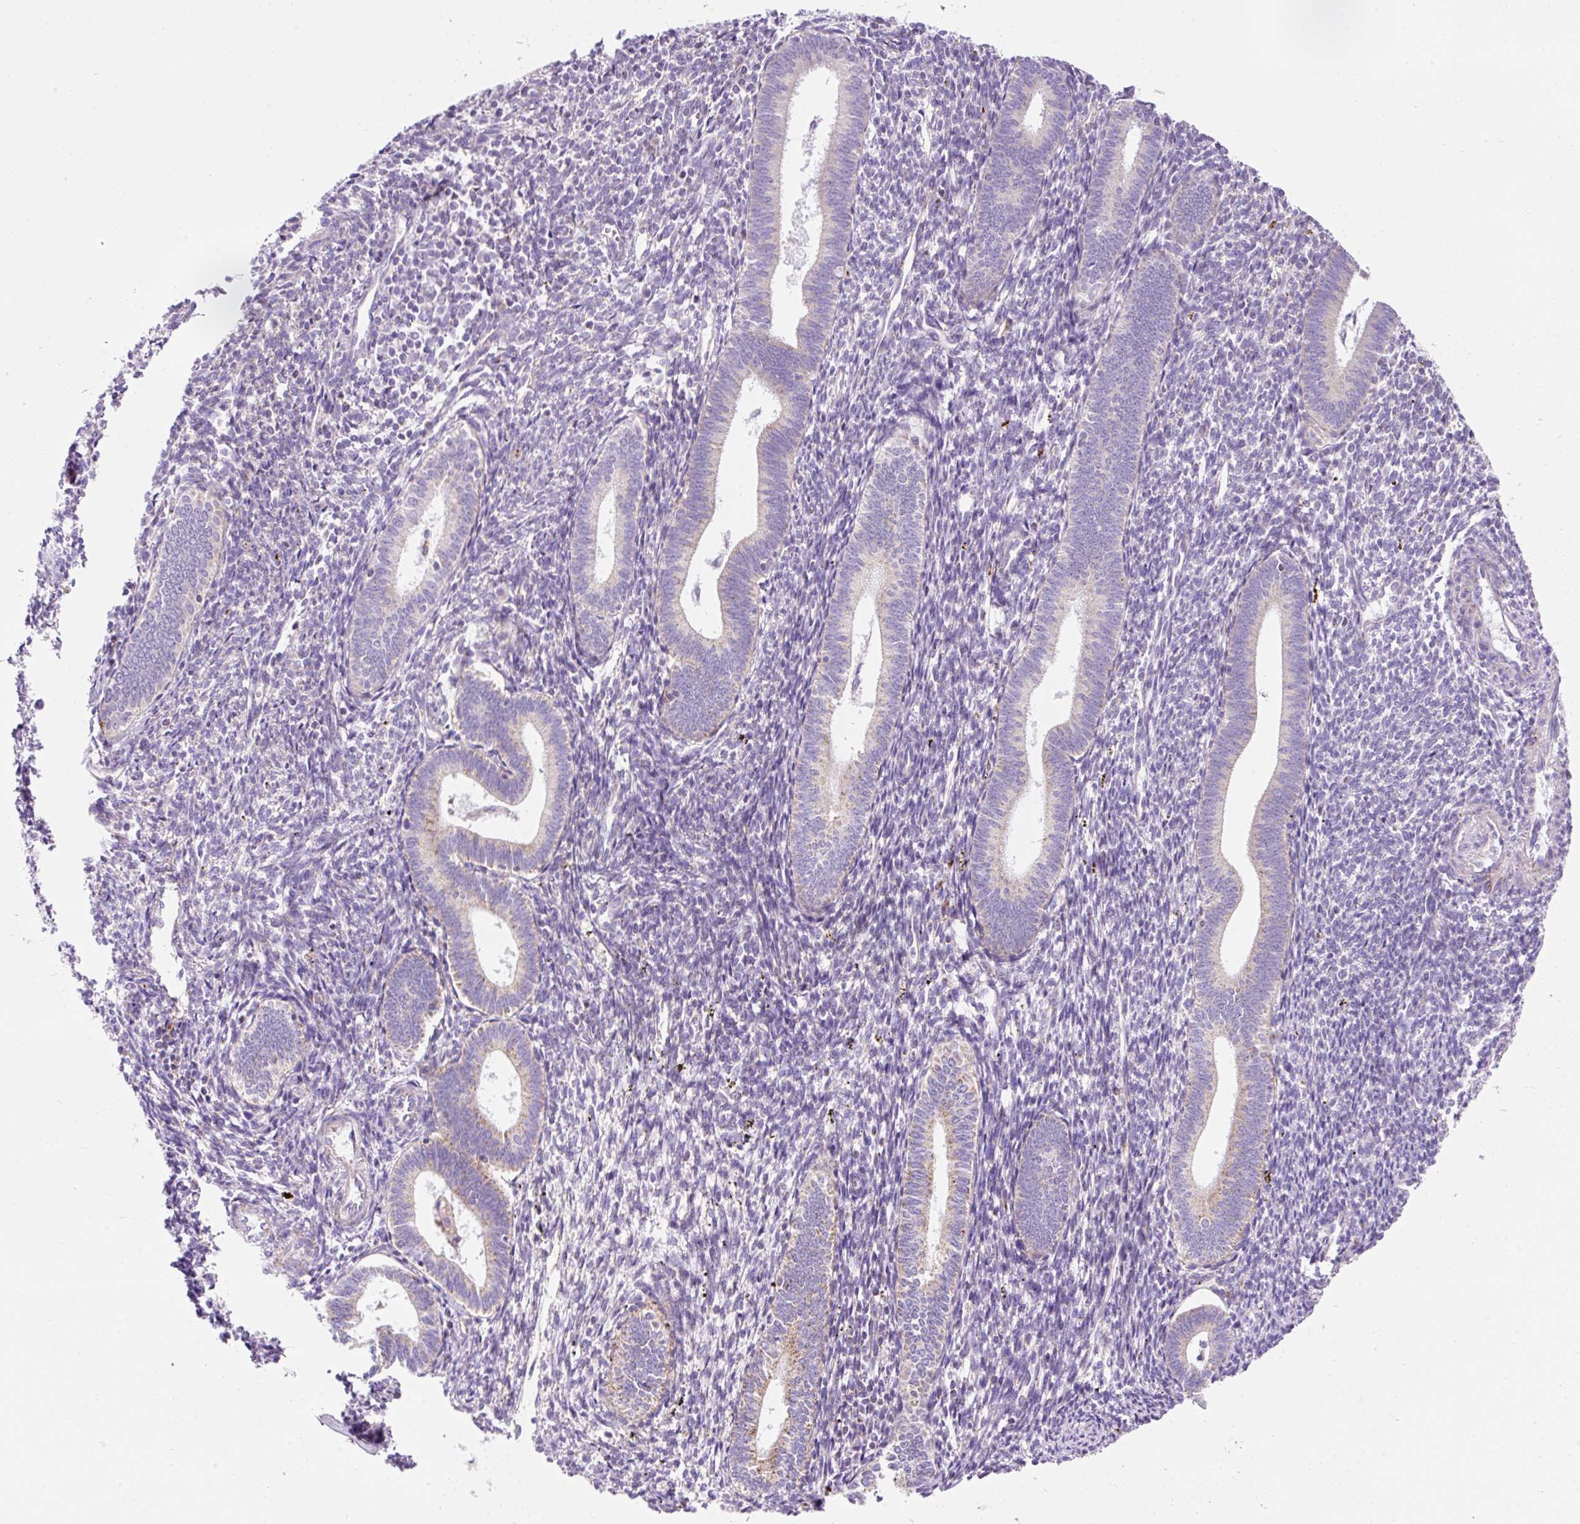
{"staining": {"intensity": "negative", "quantity": "none", "location": "none"}, "tissue": "endometrium", "cell_type": "Cells in endometrial stroma", "image_type": "normal", "snomed": [{"axis": "morphology", "description": "Normal tissue, NOS"}, {"axis": "topography", "description": "Endometrium"}], "caption": "High power microscopy photomicrograph of an immunohistochemistry (IHC) micrograph of normal endometrium, revealing no significant positivity in cells in endometrial stroma. (Brightfield microscopy of DAB (3,3'-diaminobenzidine) immunohistochemistry (IHC) at high magnification).", "gene": "PLPP2", "patient": {"sex": "female", "age": 41}}